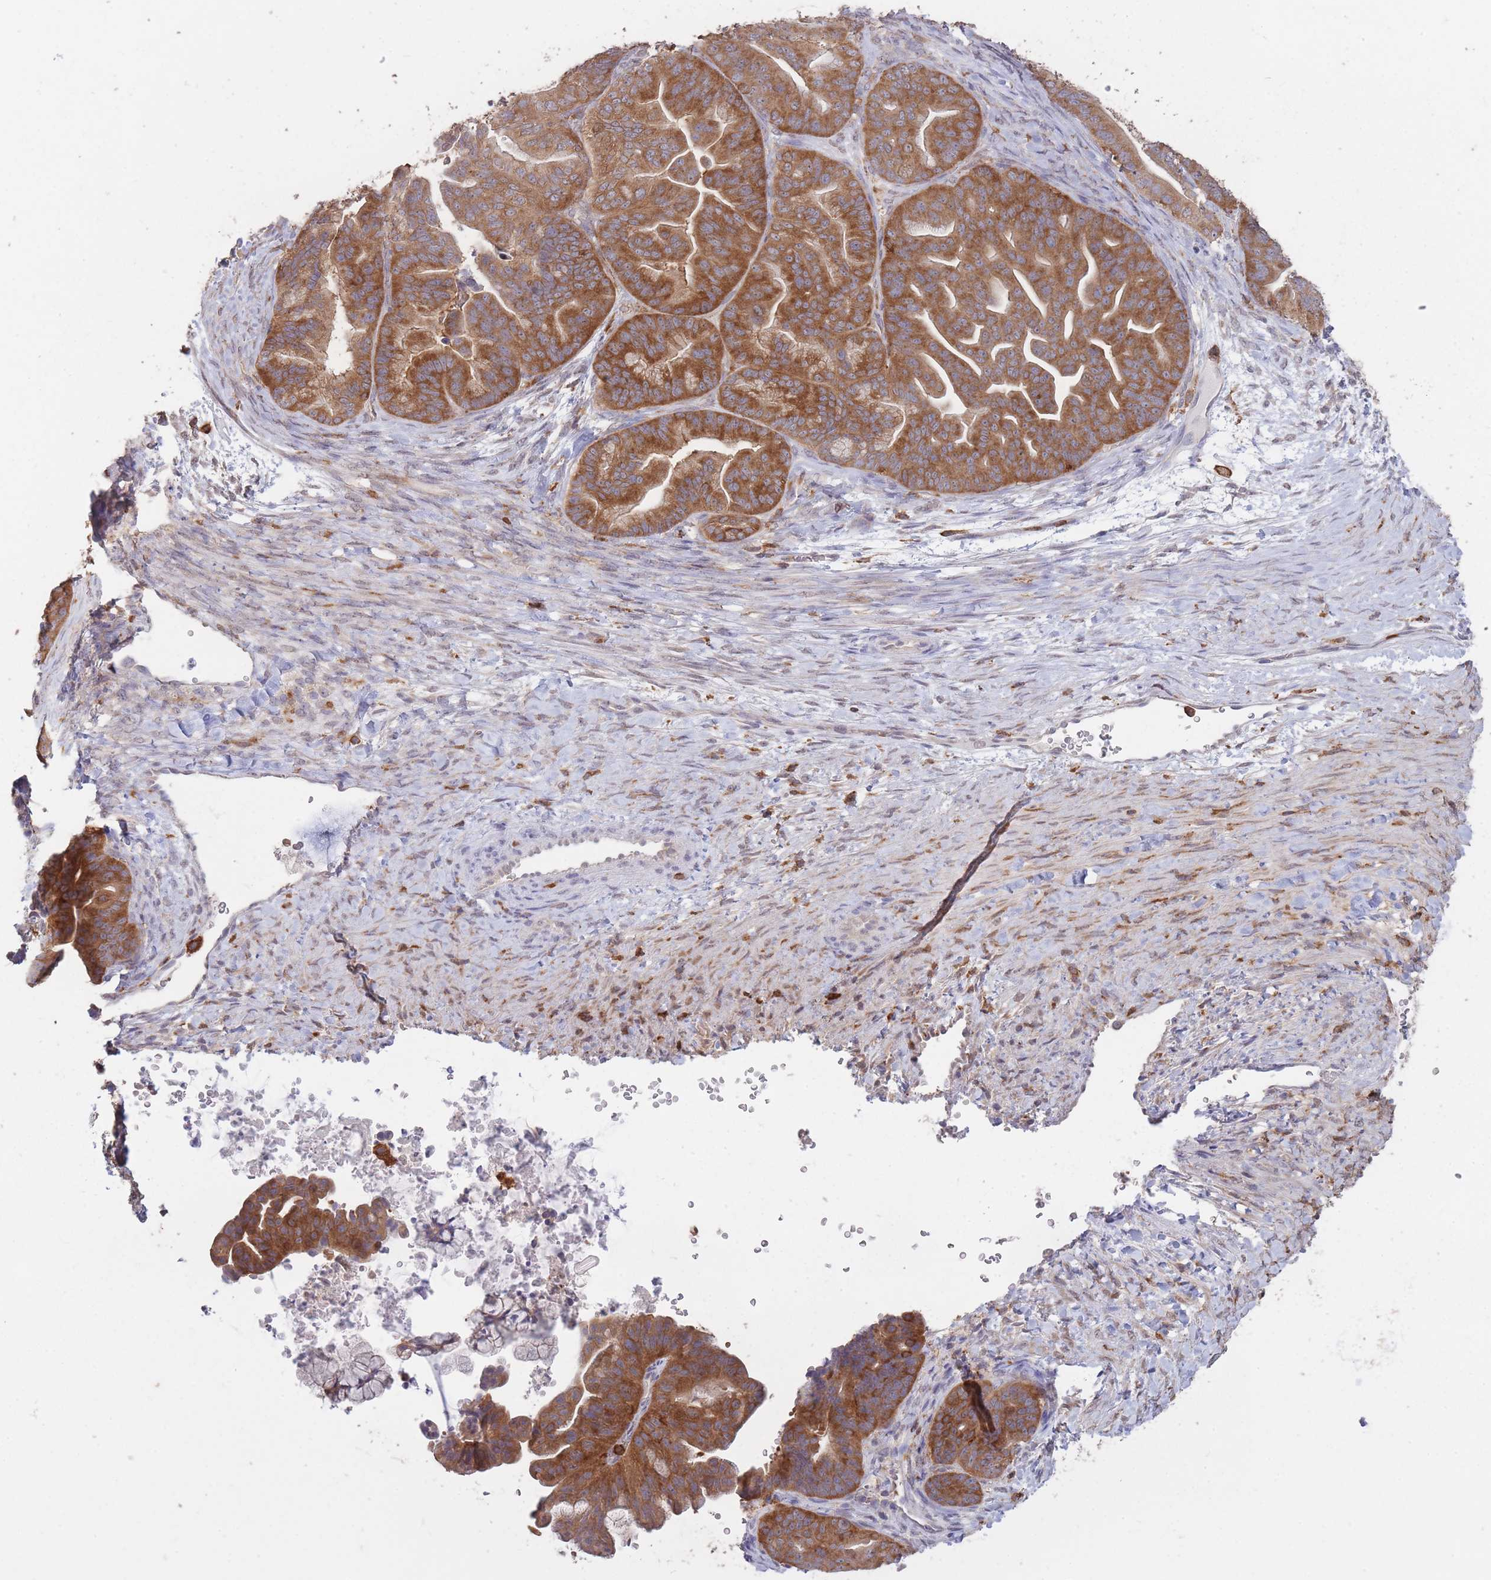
{"staining": {"intensity": "moderate", "quantity": ">75%", "location": "cytoplasmic/membranous"}, "tissue": "ovarian cancer", "cell_type": "Tumor cells", "image_type": "cancer", "snomed": [{"axis": "morphology", "description": "Cystadenocarcinoma, mucinous, NOS"}, {"axis": "topography", "description": "Ovary"}], "caption": "About >75% of tumor cells in human ovarian cancer (mucinous cystadenocarcinoma) show moderate cytoplasmic/membranous protein expression as visualized by brown immunohistochemical staining.", "gene": "GMIP", "patient": {"sex": "female", "age": 67}}